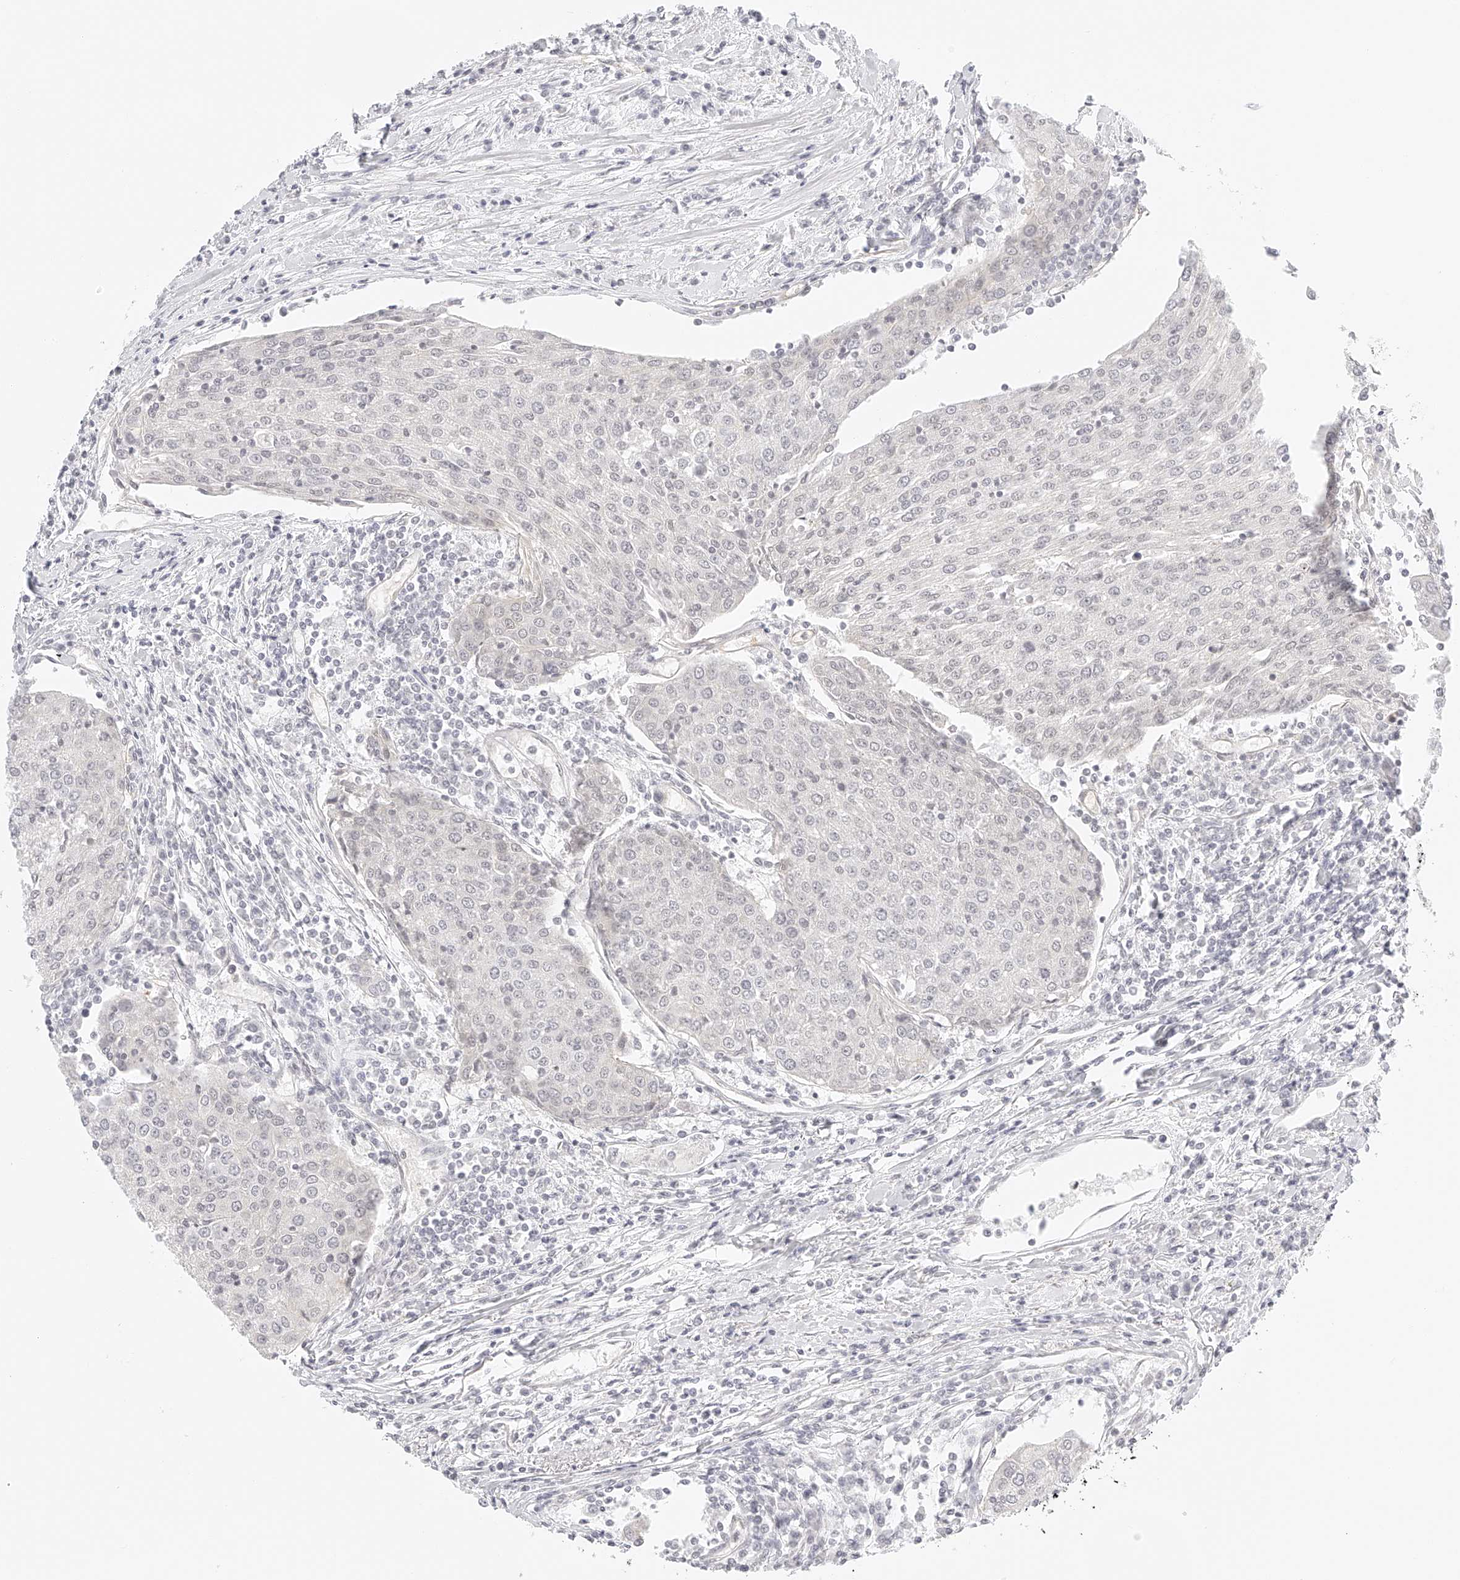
{"staining": {"intensity": "negative", "quantity": "none", "location": "none"}, "tissue": "urothelial cancer", "cell_type": "Tumor cells", "image_type": "cancer", "snomed": [{"axis": "morphology", "description": "Urothelial carcinoma, High grade"}, {"axis": "topography", "description": "Urinary bladder"}], "caption": "Immunohistochemistry (IHC) micrograph of neoplastic tissue: human urothelial cancer stained with DAB exhibits no significant protein positivity in tumor cells. (Stains: DAB (3,3'-diaminobenzidine) immunohistochemistry (IHC) with hematoxylin counter stain, Microscopy: brightfield microscopy at high magnification).", "gene": "ZFP69", "patient": {"sex": "female", "age": 85}}